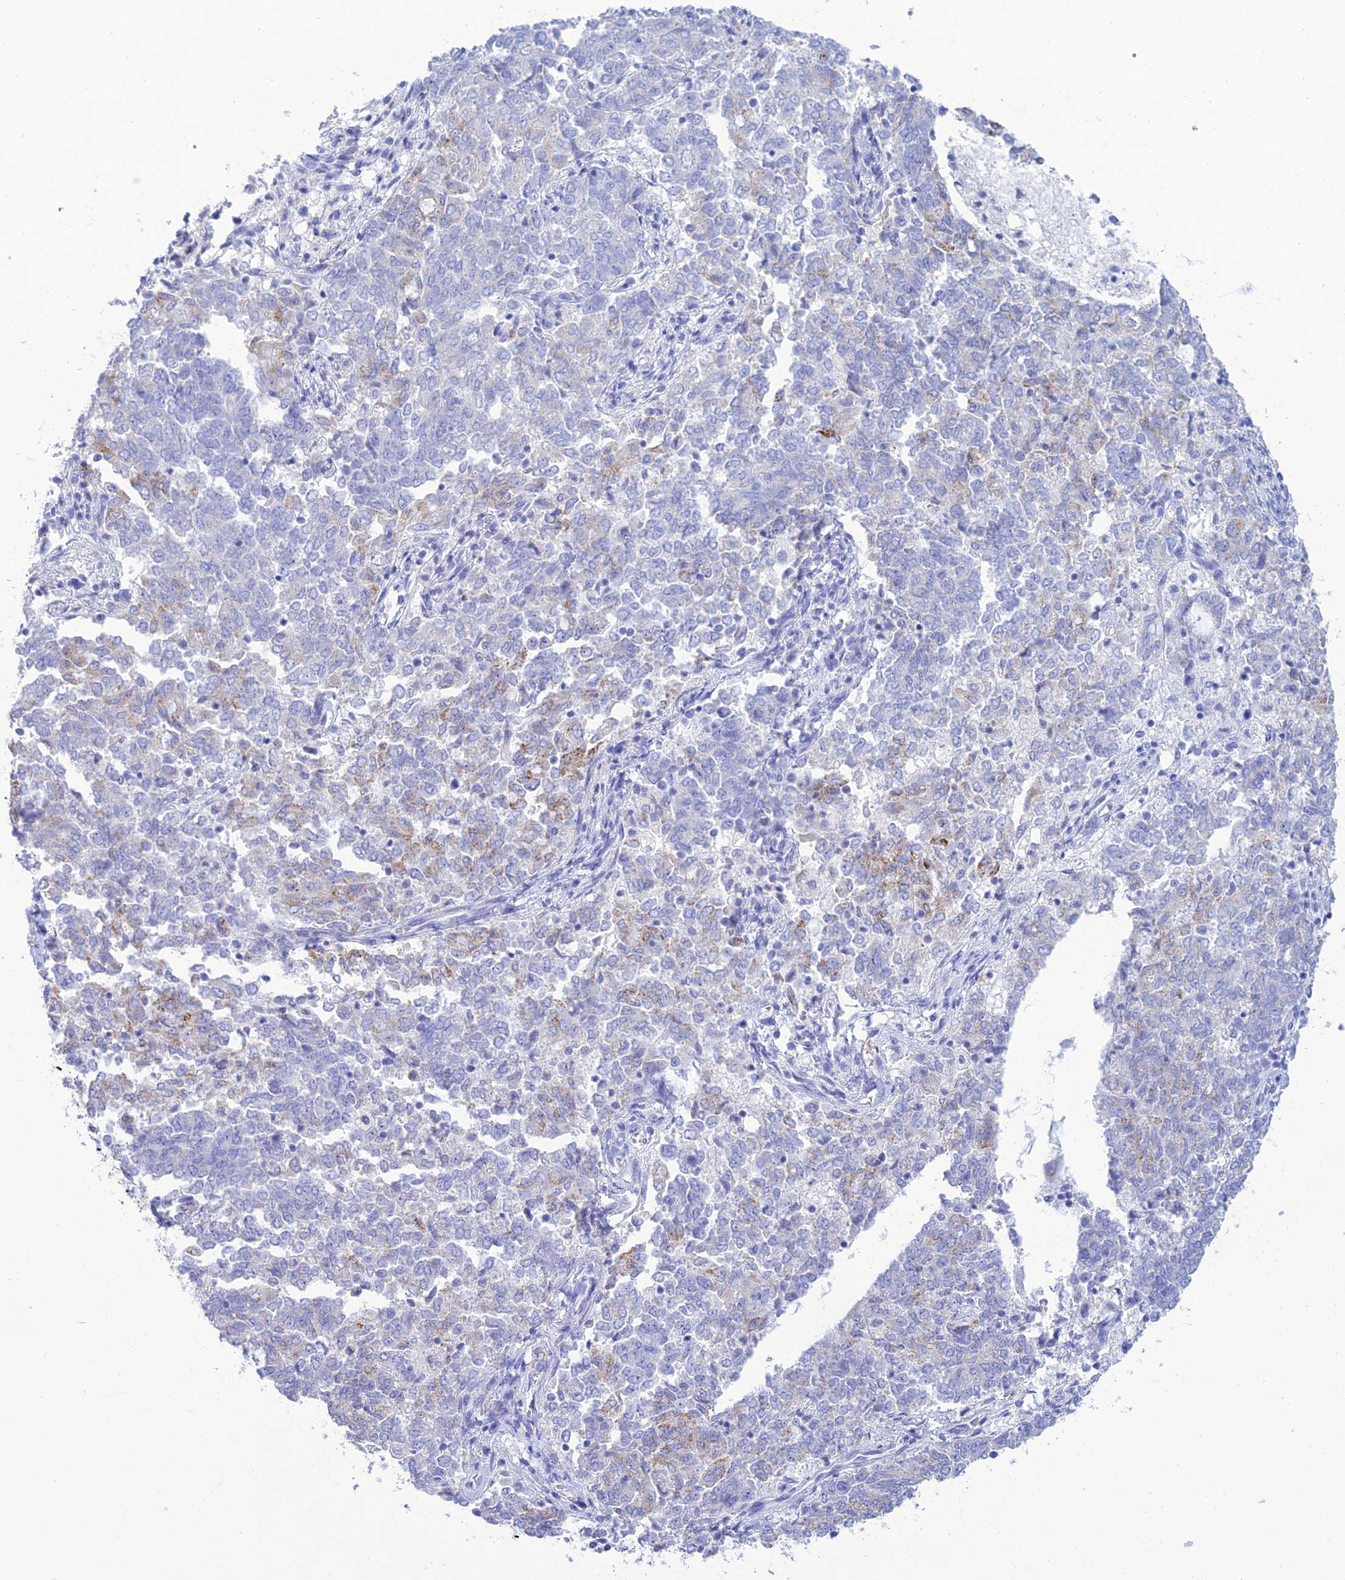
{"staining": {"intensity": "weak", "quantity": "<25%", "location": "cytoplasmic/membranous"}, "tissue": "endometrial cancer", "cell_type": "Tumor cells", "image_type": "cancer", "snomed": [{"axis": "morphology", "description": "Adenocarcinoma, NOS"}, {"axis": "topography", "description": "Endometrium"}], "caption": "Endometrial cancer (adenocarcinoma) stained for a protein using immunohistochemistry demonstrates no positivity tumor cells.", "gene": "MAL2", "patient": {"sex": "female", "age": 80}}